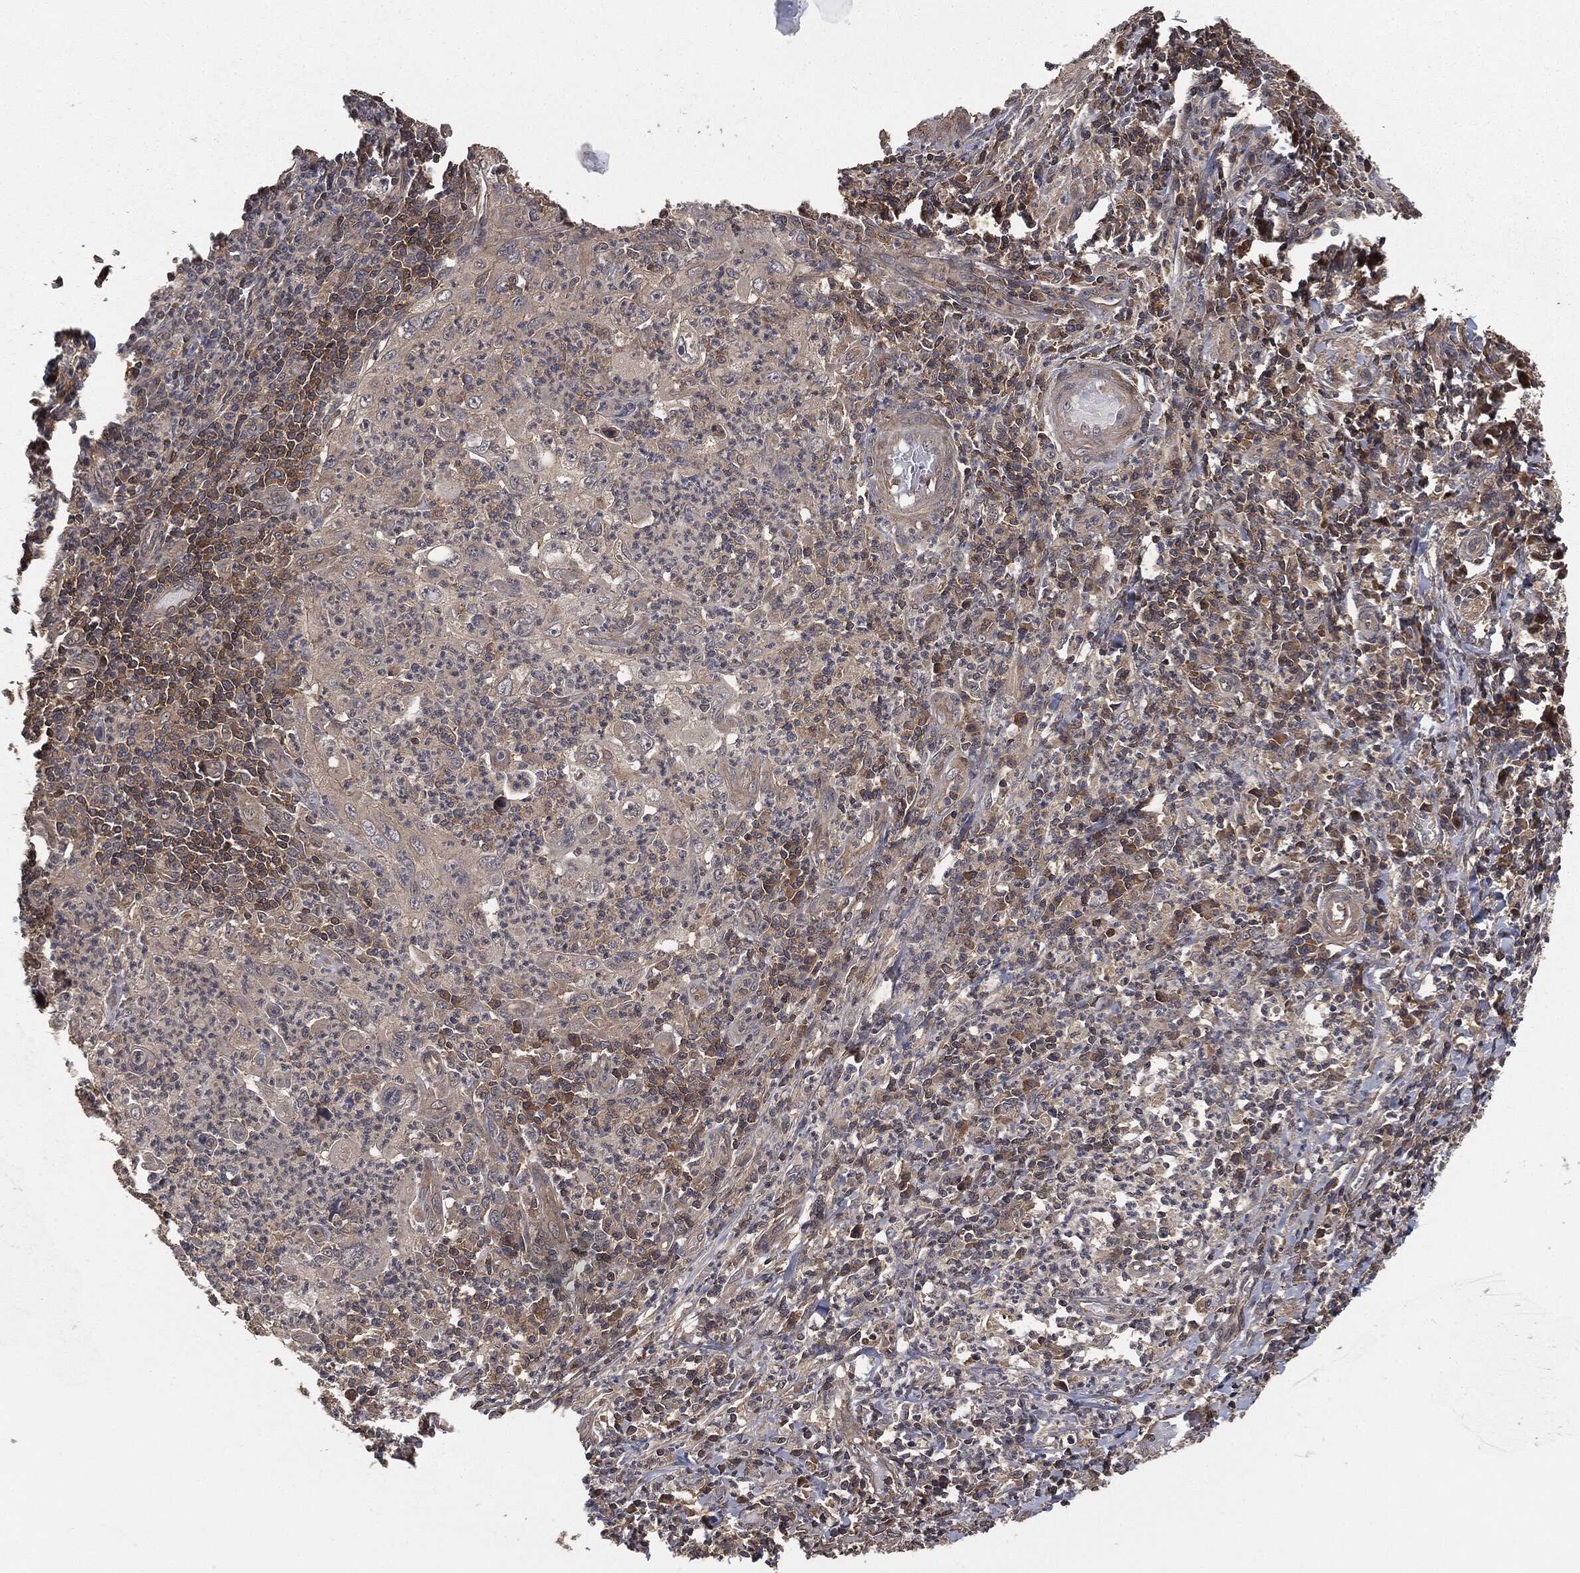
{"staining": {"intensity": "weak", "quantity": "<25%", "location": "cytoplasmic/membranous"}, "tissue": "cervical cancer", "cell_type": "Tumor cells", "image_type": "cancer", "snomed": [{"axis": "morphology", "description": "Squamous cell carcinoma, NOS"}, {"axis": "topography", "description": "Cervix"}], "caption": "DAB immunohistochemical staining of cervical cancer (squamous cell carcinoma) demonstrates no significant positivity in tumor cells.", "gene": "ERBIN", "patient": {"sex": "female", "age": 26}}